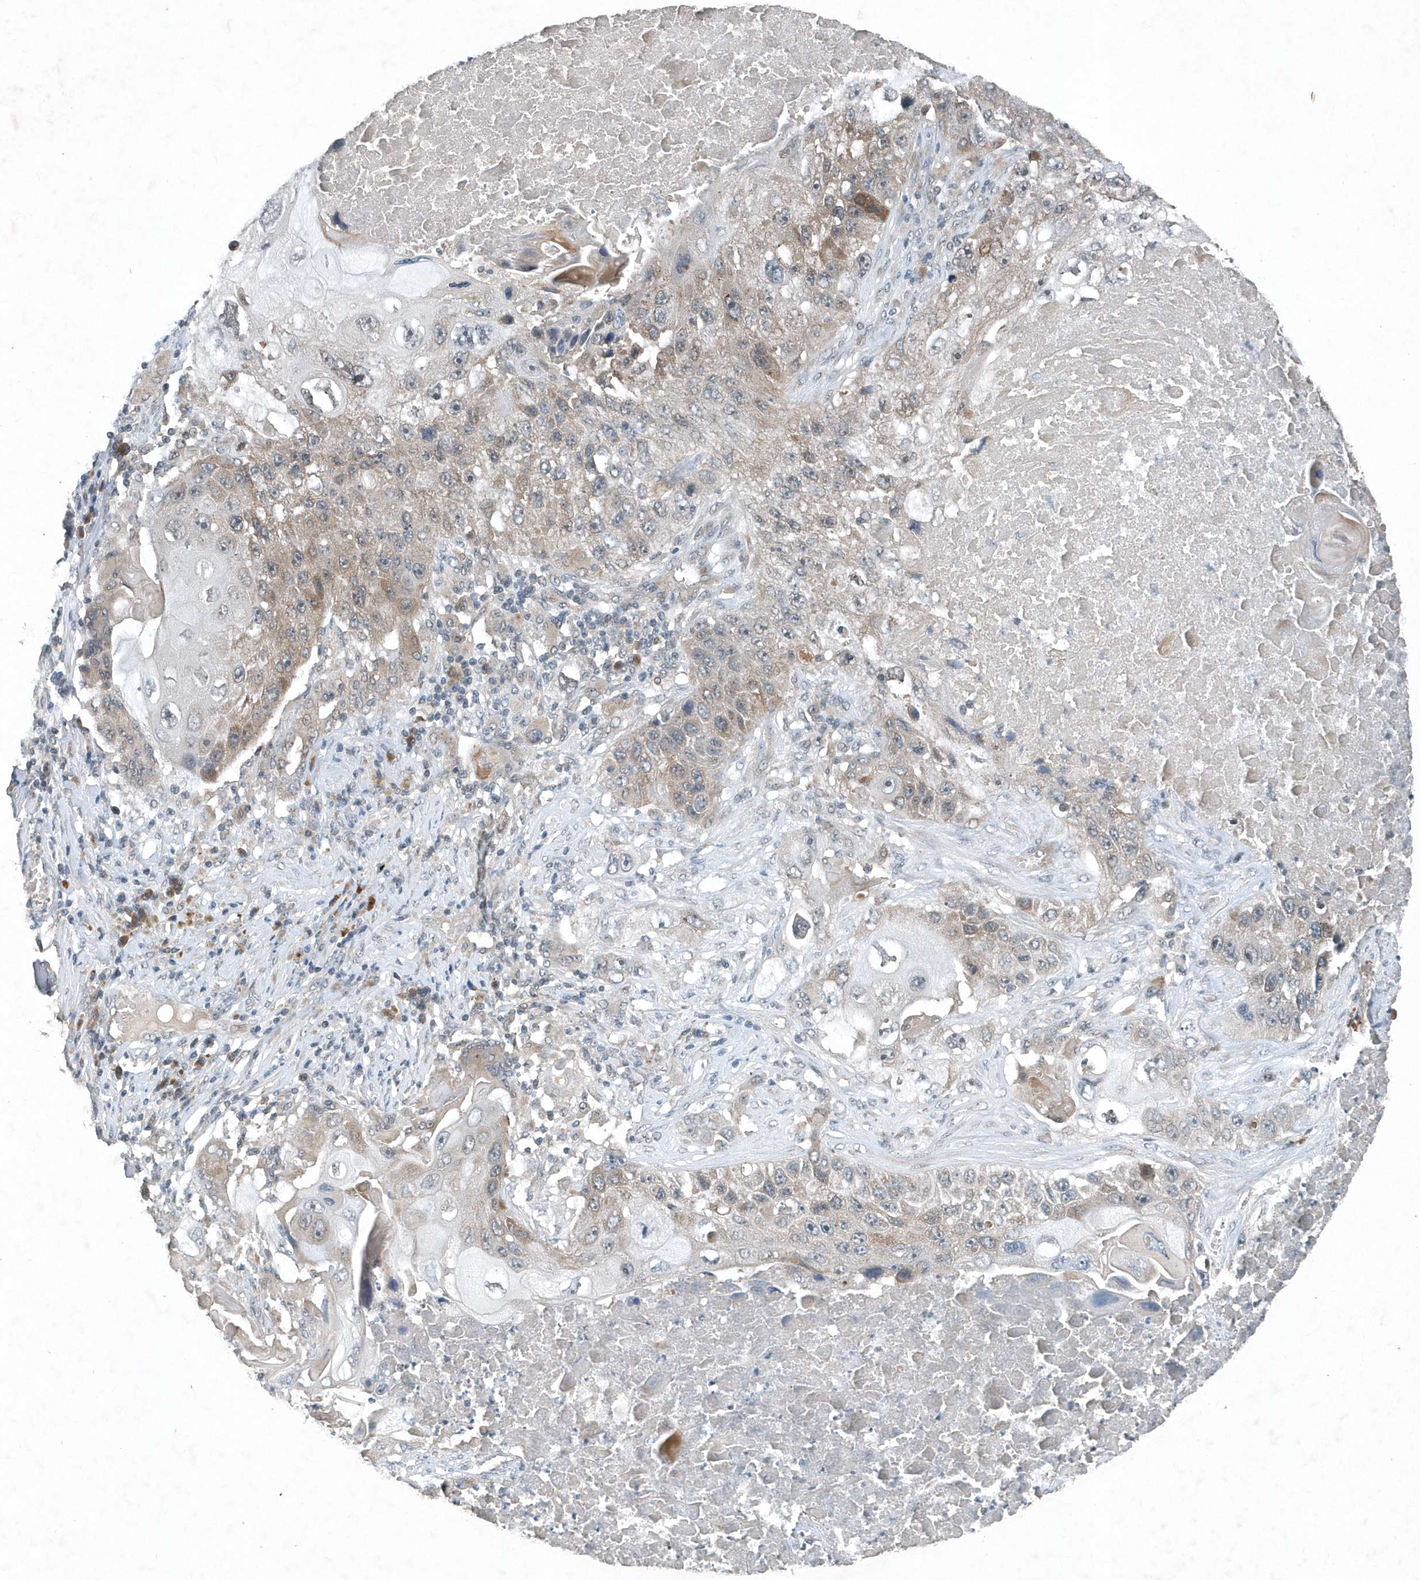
{"staining": {"intensity": "weak", "quantity": "<25%", "location": "cytoplasmic/membranous"}, "tissue": "lung cancer", "cell_type": "Tumor cells", "image_type": "cancer", "snomed": [{"axis": "morphology", "description": "Squamous cell carcinoma, NOS"}, {"axis": "topography", "description": "Lung"}], "caption": "The IHC photomicrograph has no significant expression in tumor cells of squamous cell carcinoma (lung) tissue.", "gene": "SCFD2", "patient": {"sex": "male", "age": 61}}